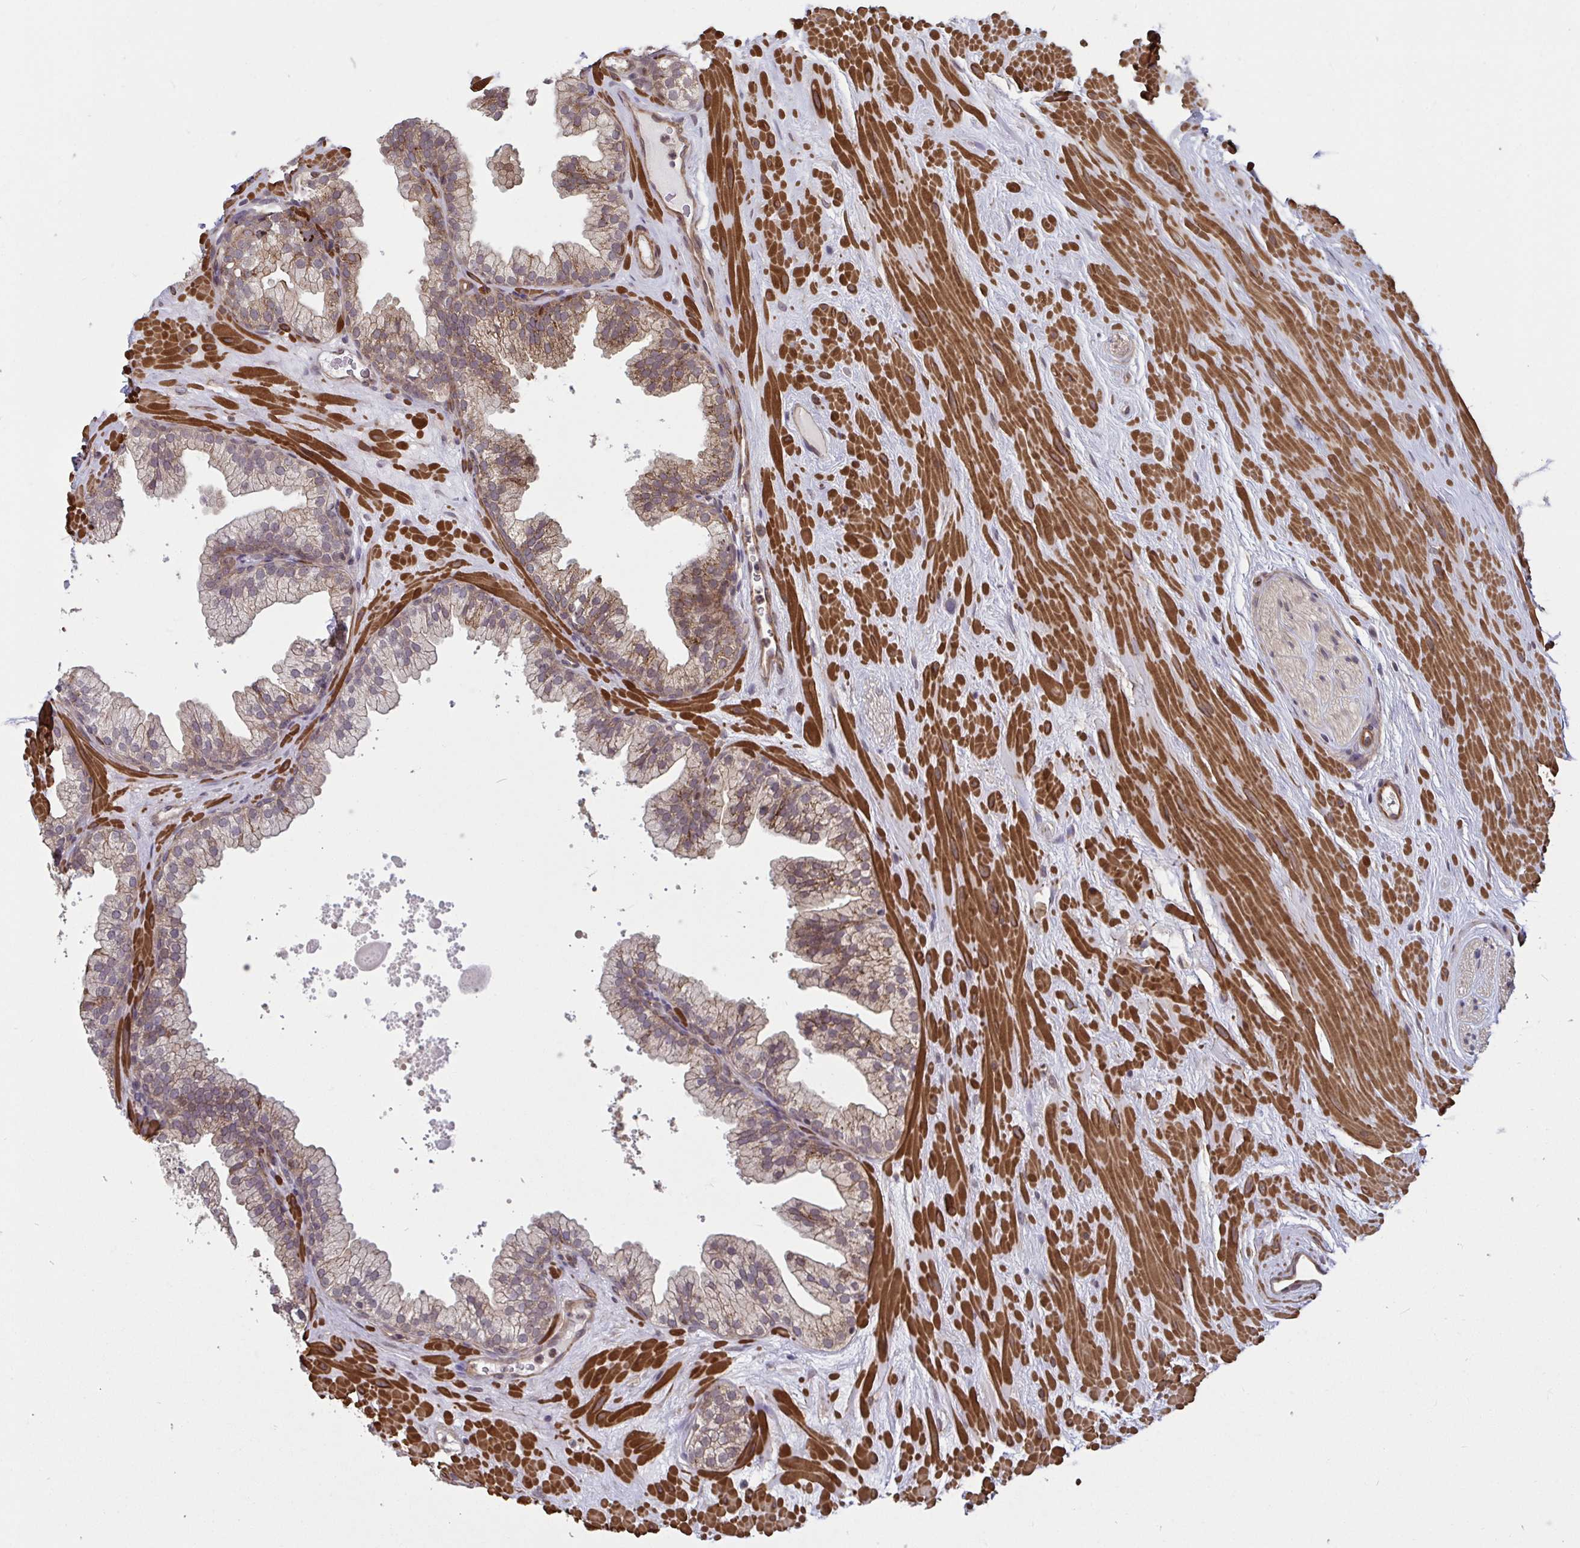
{"staining": {"intensity": "weak", "quantity": "<25%", "location": "cytoplasmic/membranous"}, "tissue": "prostate", "cell_type": "Glandular cells", "image_type": "normal", "snomed": [{"axis": "morphology", "description": "Normal tissue, NOS"}, {"axis": "topography", "description": "Prostate"}, {"axis": "topography", "description": "Peripheral nerve tissue"}], "caption": "This histopathology image is of unremarkable prostate stained with immunohistochemistry to label a protein in brown with the nuclei are counter-stained blue. There is no expression in glandular cells.", "gene": "IPO5", "patient": {"sex": "male", "age": 61}}